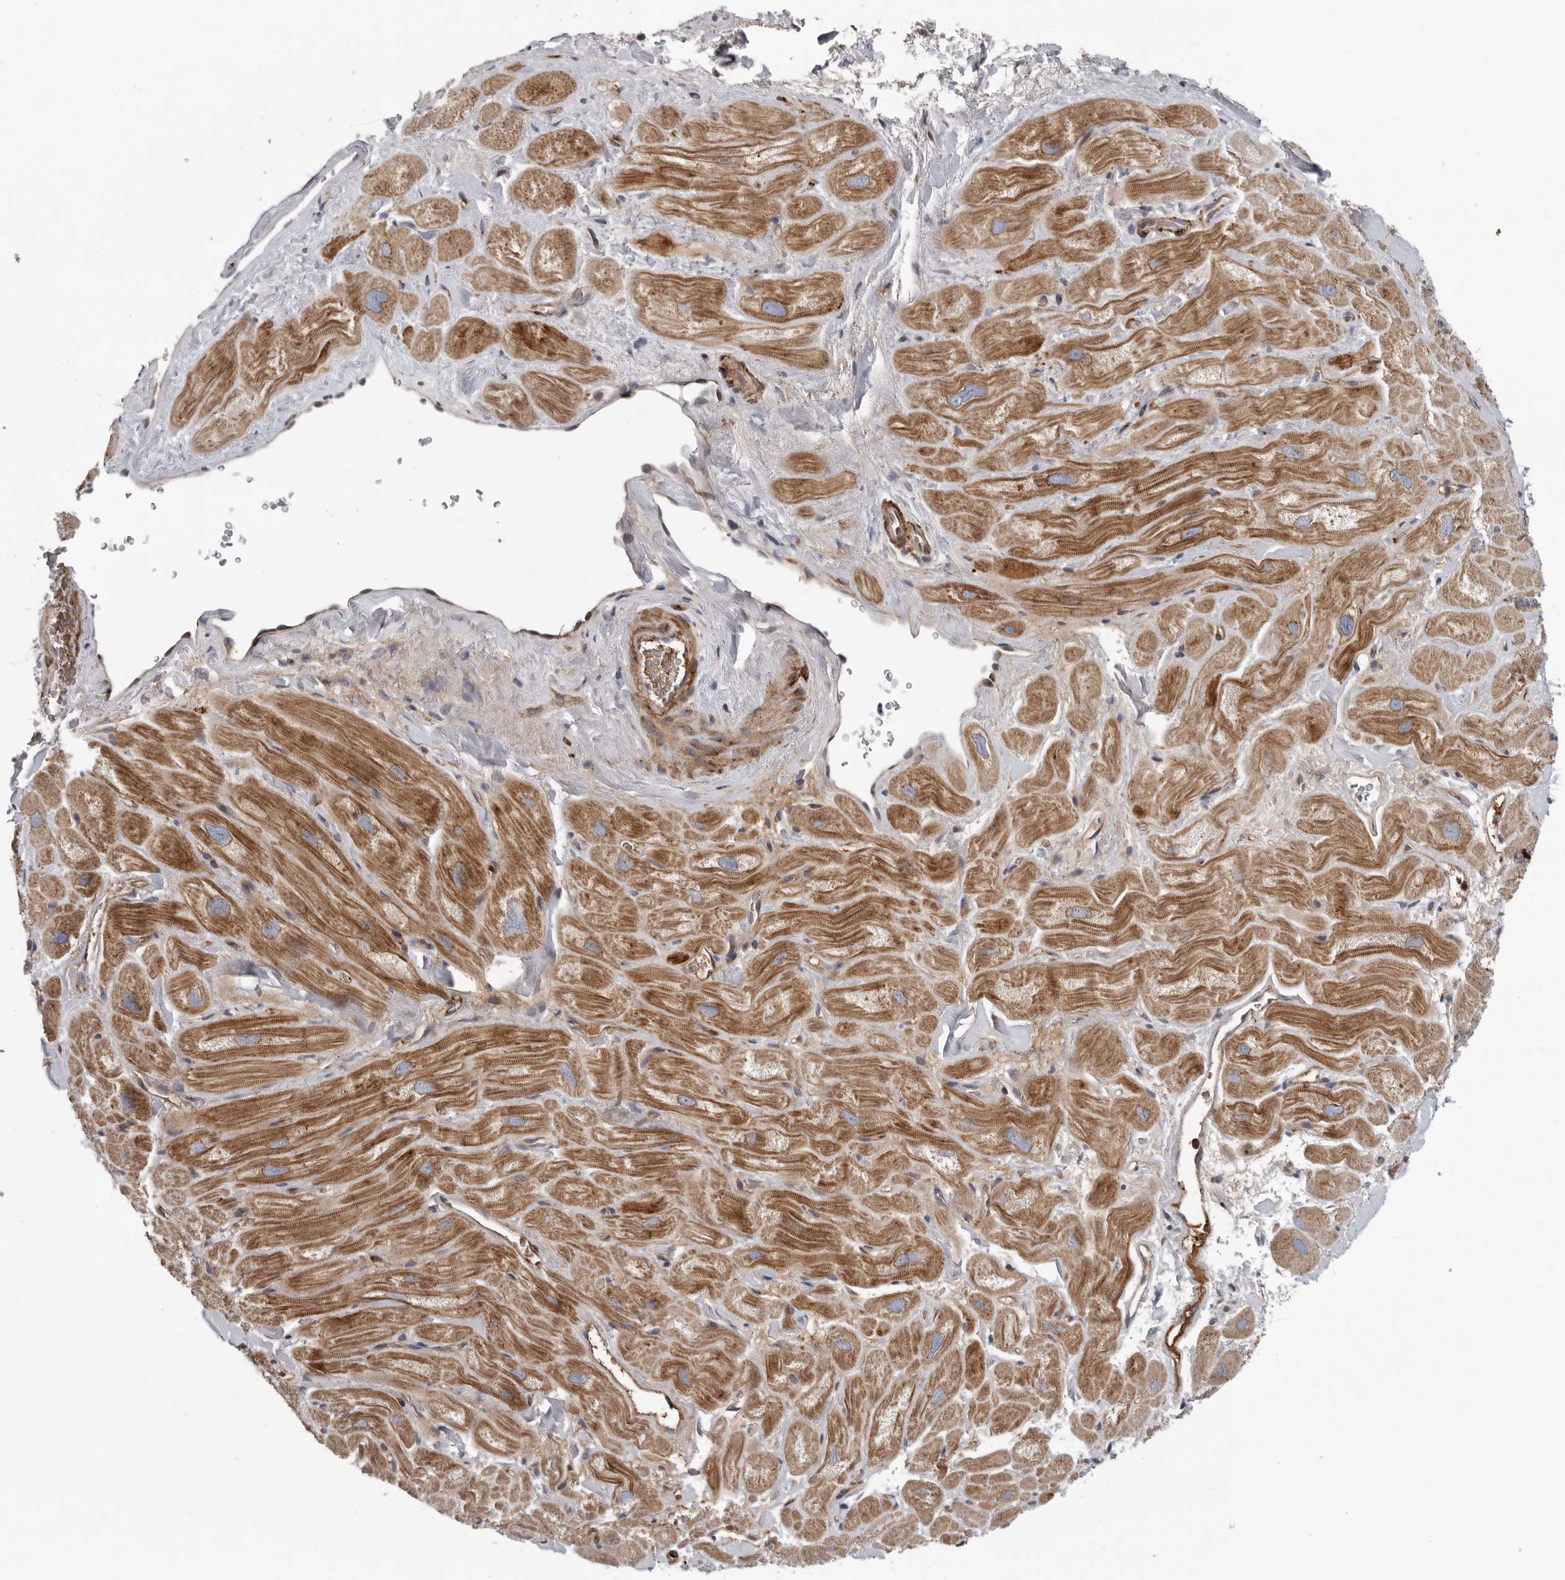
{"staining": {"intensity": "moderate", "quantity": ">75%", "location": "cytoplasmic/membranous"}, "tissue": "heart muscle", "cell_type": "Cardiomyocytes", "image_type": "normal", "snomed": [{"axis": "morphology", "description": "Normal tissue, NOS"}, {"axis": "topography", "description": "Heart"}], "caption": "Immunohistochemistry (IHC) (DAB (3,3'-diaminobenzidine)) staining of benign human heart muscle demonstrates moderate cytoplasmic/membranous protein staining in approximately >75% of cardiomyocytes. (Brightfield microscopy of DAB IHC at high magnification).", "gene": "ATXN3L", "patient": {"sex": "male", "age": 49}}